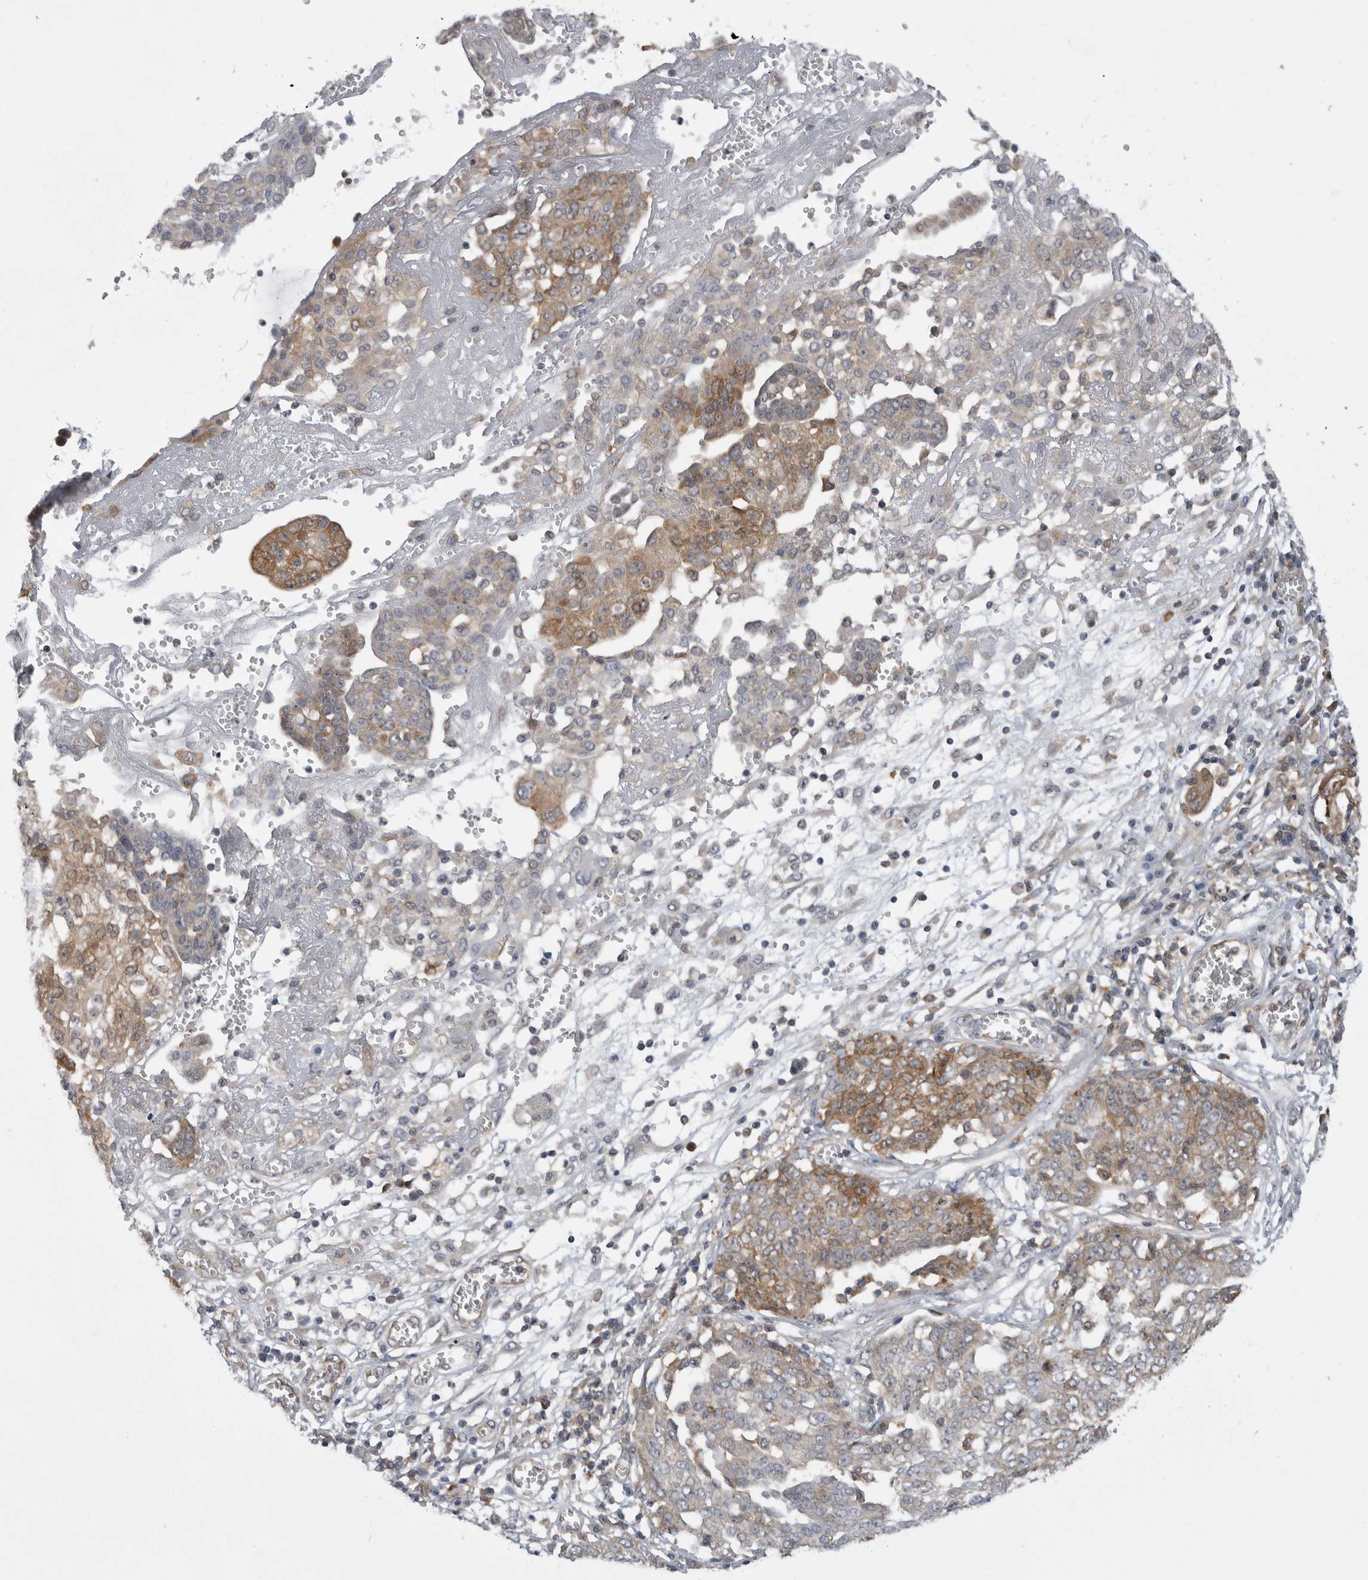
{"staining": {"intensity": "strong", "quantity": ">75%", "location": "cytoplasmic/membranous"}, "tissue": "ovarian cancer", "cell_type": "Tumor cells", "image_type": "cancer", "snomed": [{"axis": "morphology", "description": "Cystadenocarcinoma, serous, NOS"}, {"axis": "topography", "description": "Soft tissue"}, {"axis": "topography", "description": "Ovary"}], "caption": "DAB (3,3'-diaminobenzidine) immunohistochemical staining of human ovarian cancer demonstrates strong cytoplasmic/membranous protein staining in about >75% of tumor cells.", "gene": "CACYBP", "patient": {"sex": "female", "age": 57}}